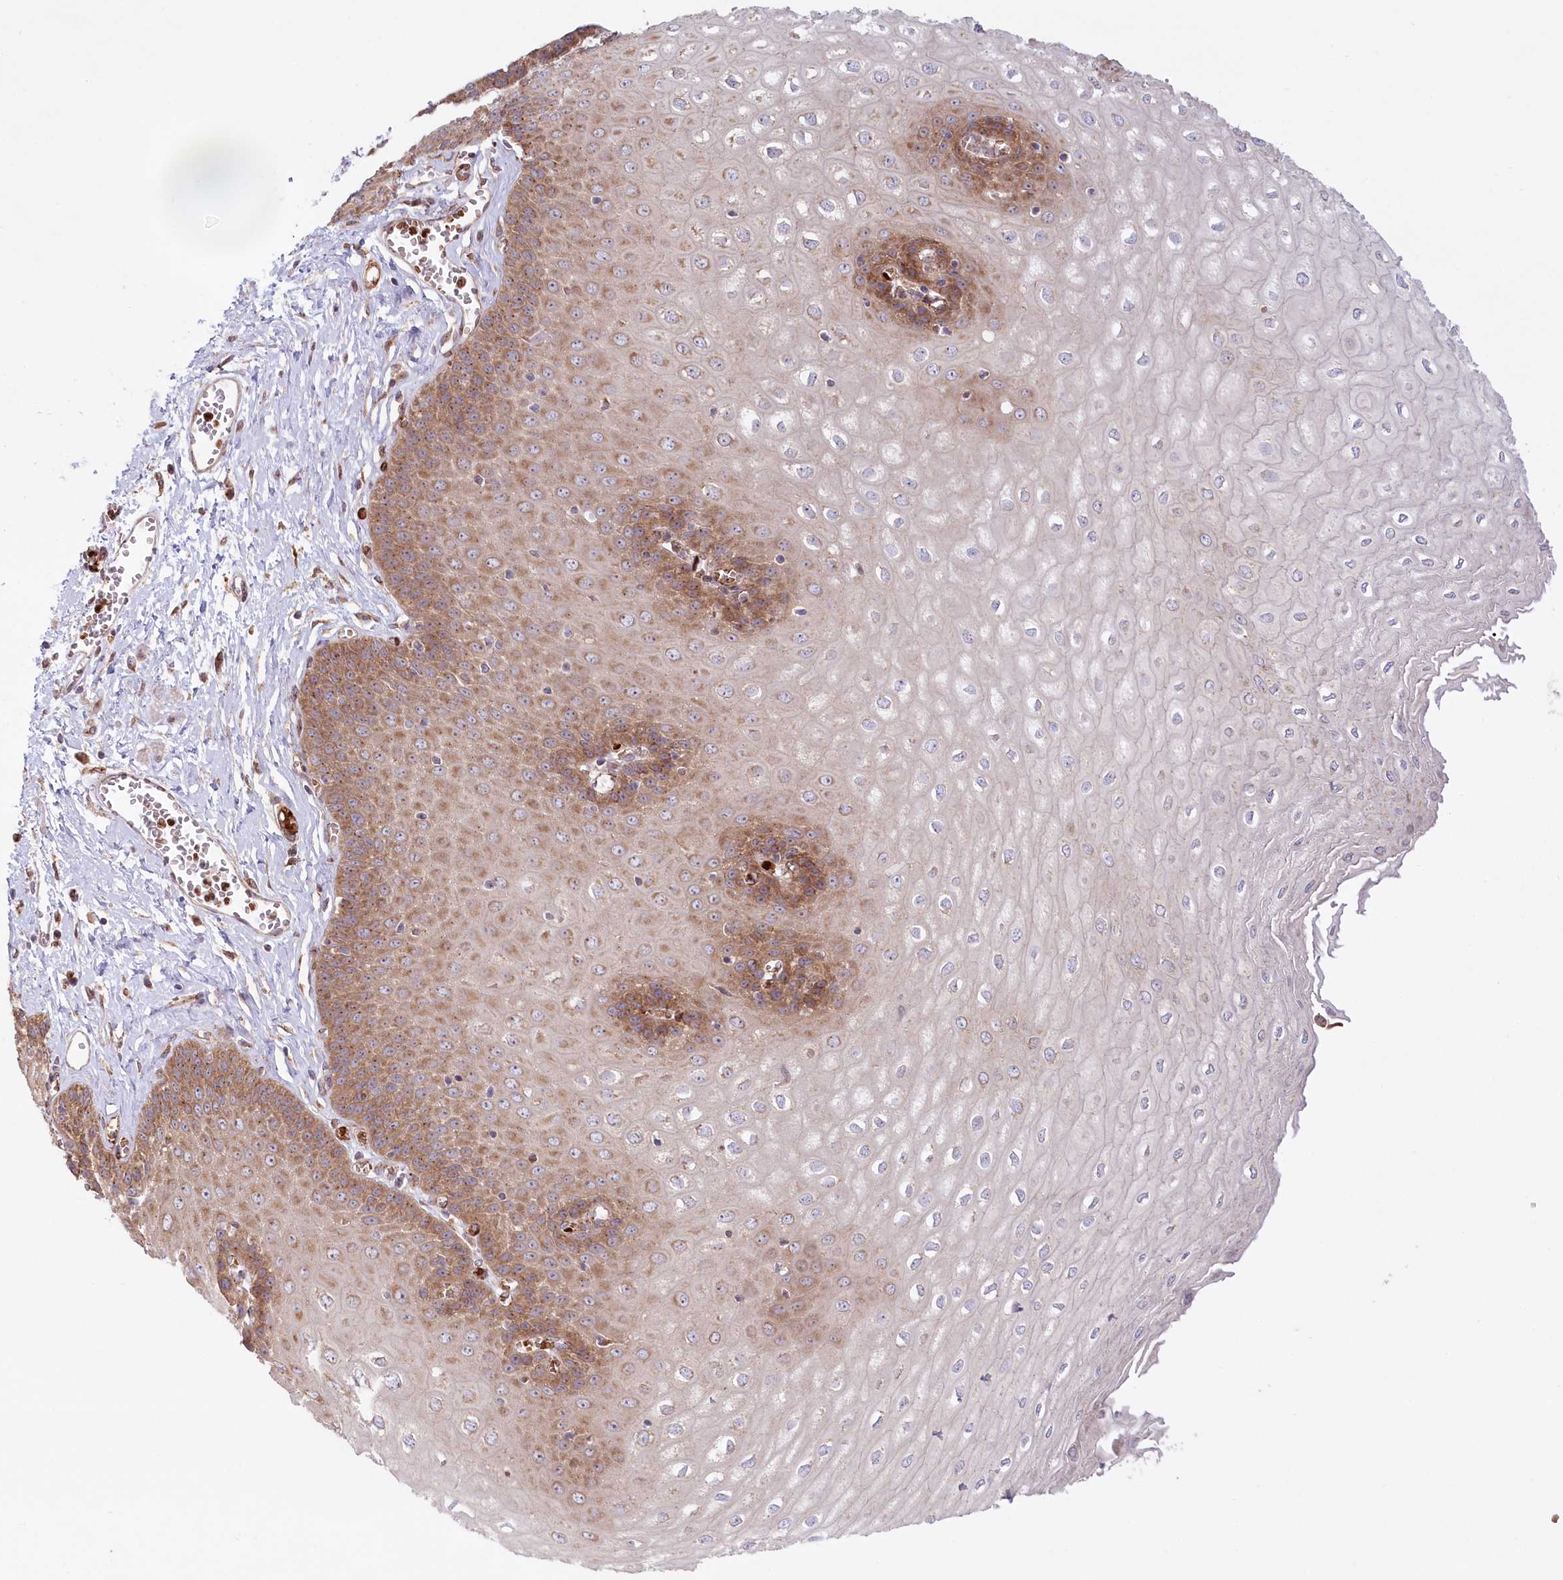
{"staining": {"intensity": "moderate", "quantity": "25%-75%", "location": "cytoplasmic/membranous"}, "tissue": "esophagus", "cell_type": "Squamous epithelial cells", "image_type": "normal", "snomed": [{"axis": "morphology", "description": "Normal tissue, NOS"}, {"axis": "topography", "description": "Esophagus"}], "caption": "Esophagus stained for a protein reveals moderate cytoplasmic/membranous positivity in squamous epithelial cells. The staining was performed using DAB to visualize the protein expression in brown, while the nuclei were stained in blue with hematoxylin (Magnification: 20x).", "gene": "COMMD3", "patient": {"sex": "male", "age": 60}}